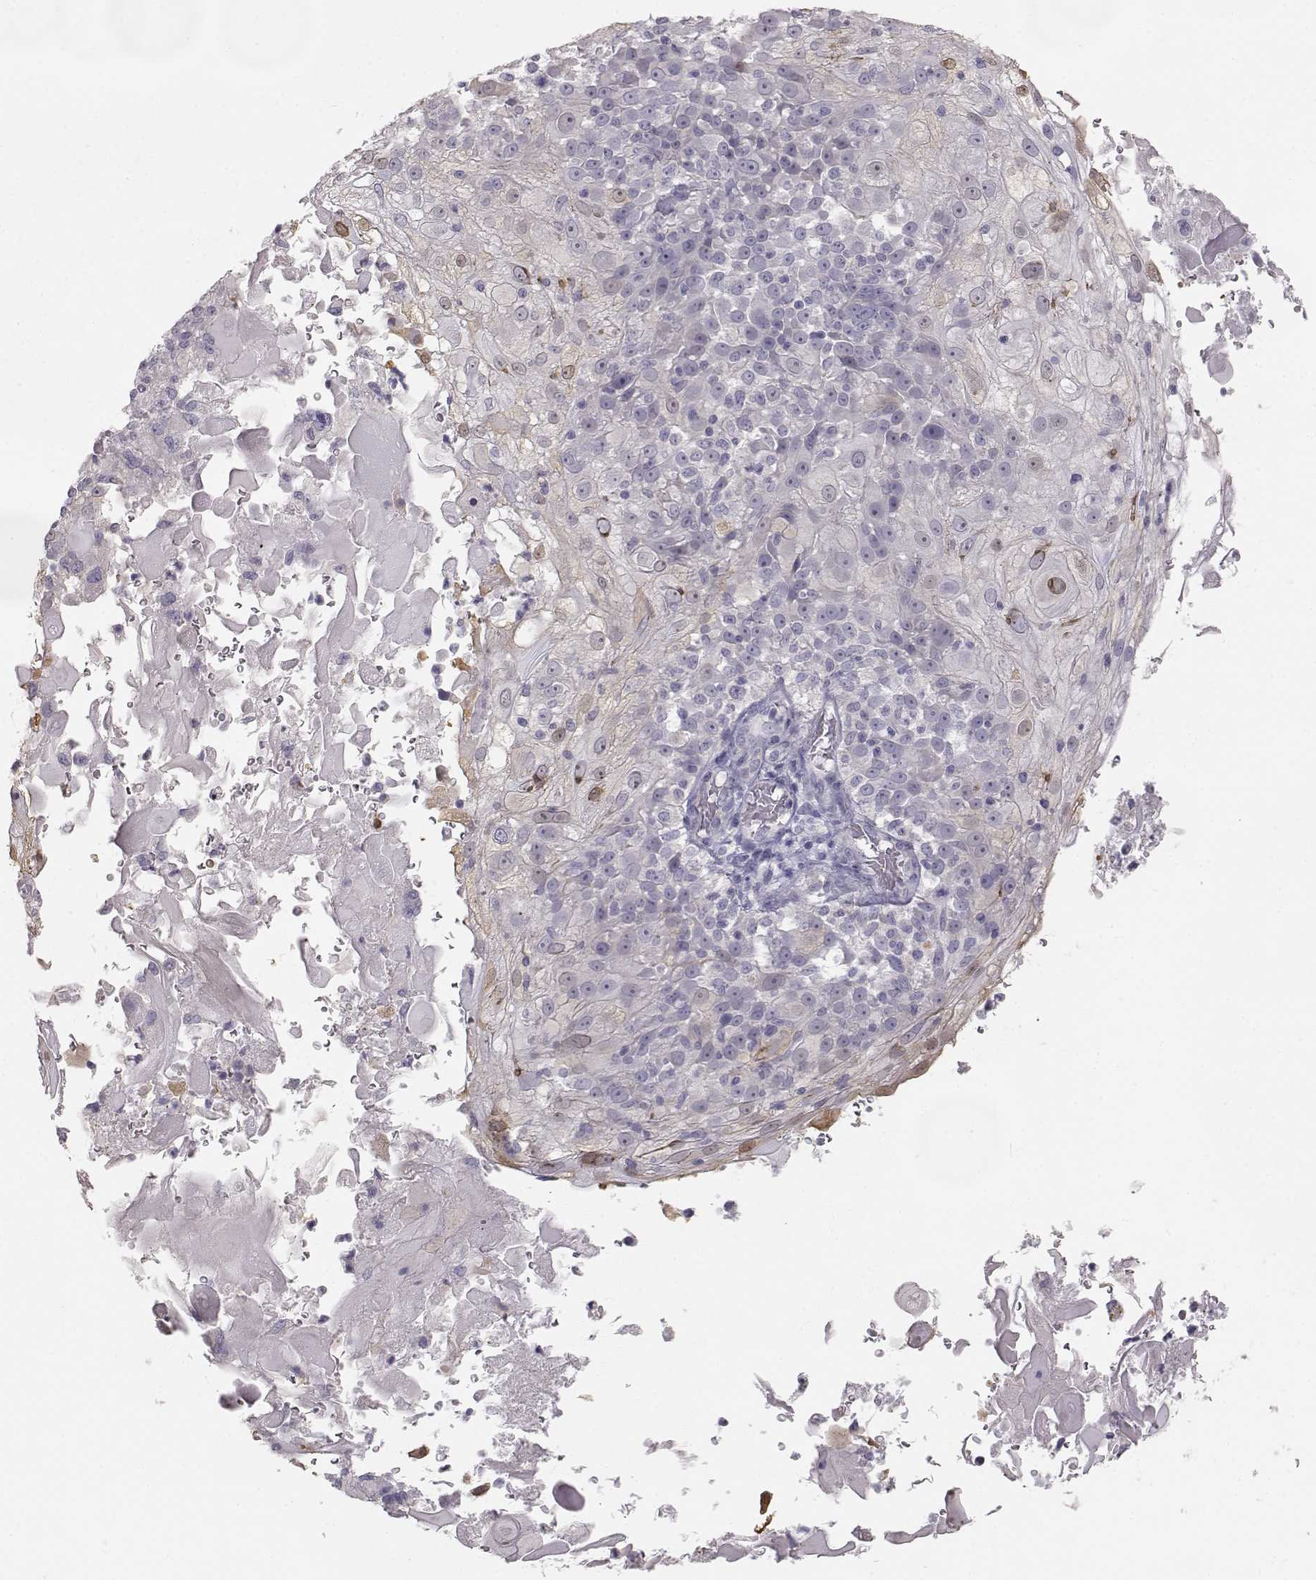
{"staining": {"intensity": "negative", "quantity": "none", "location": "none"}, "tissue": "skin cancer", "cell_type": "Tumor cells", "image_type": "cancer", "snomed": [{"axis": "morphology", "description": "Normal tissue, NOS"}, {"axis": "morphology", "description": "Squamous cell carcinoma, NOS"}, {"axis": "topography", "description": "Skin"}], "caption": "Human skin squamous cell carcinoma stained for a protein using immunohistochemistry (IHC) exhibits no expression in tumor cells.", "gene": "MYCBPAP", "patient": {"sex": "female", "age": 83}}